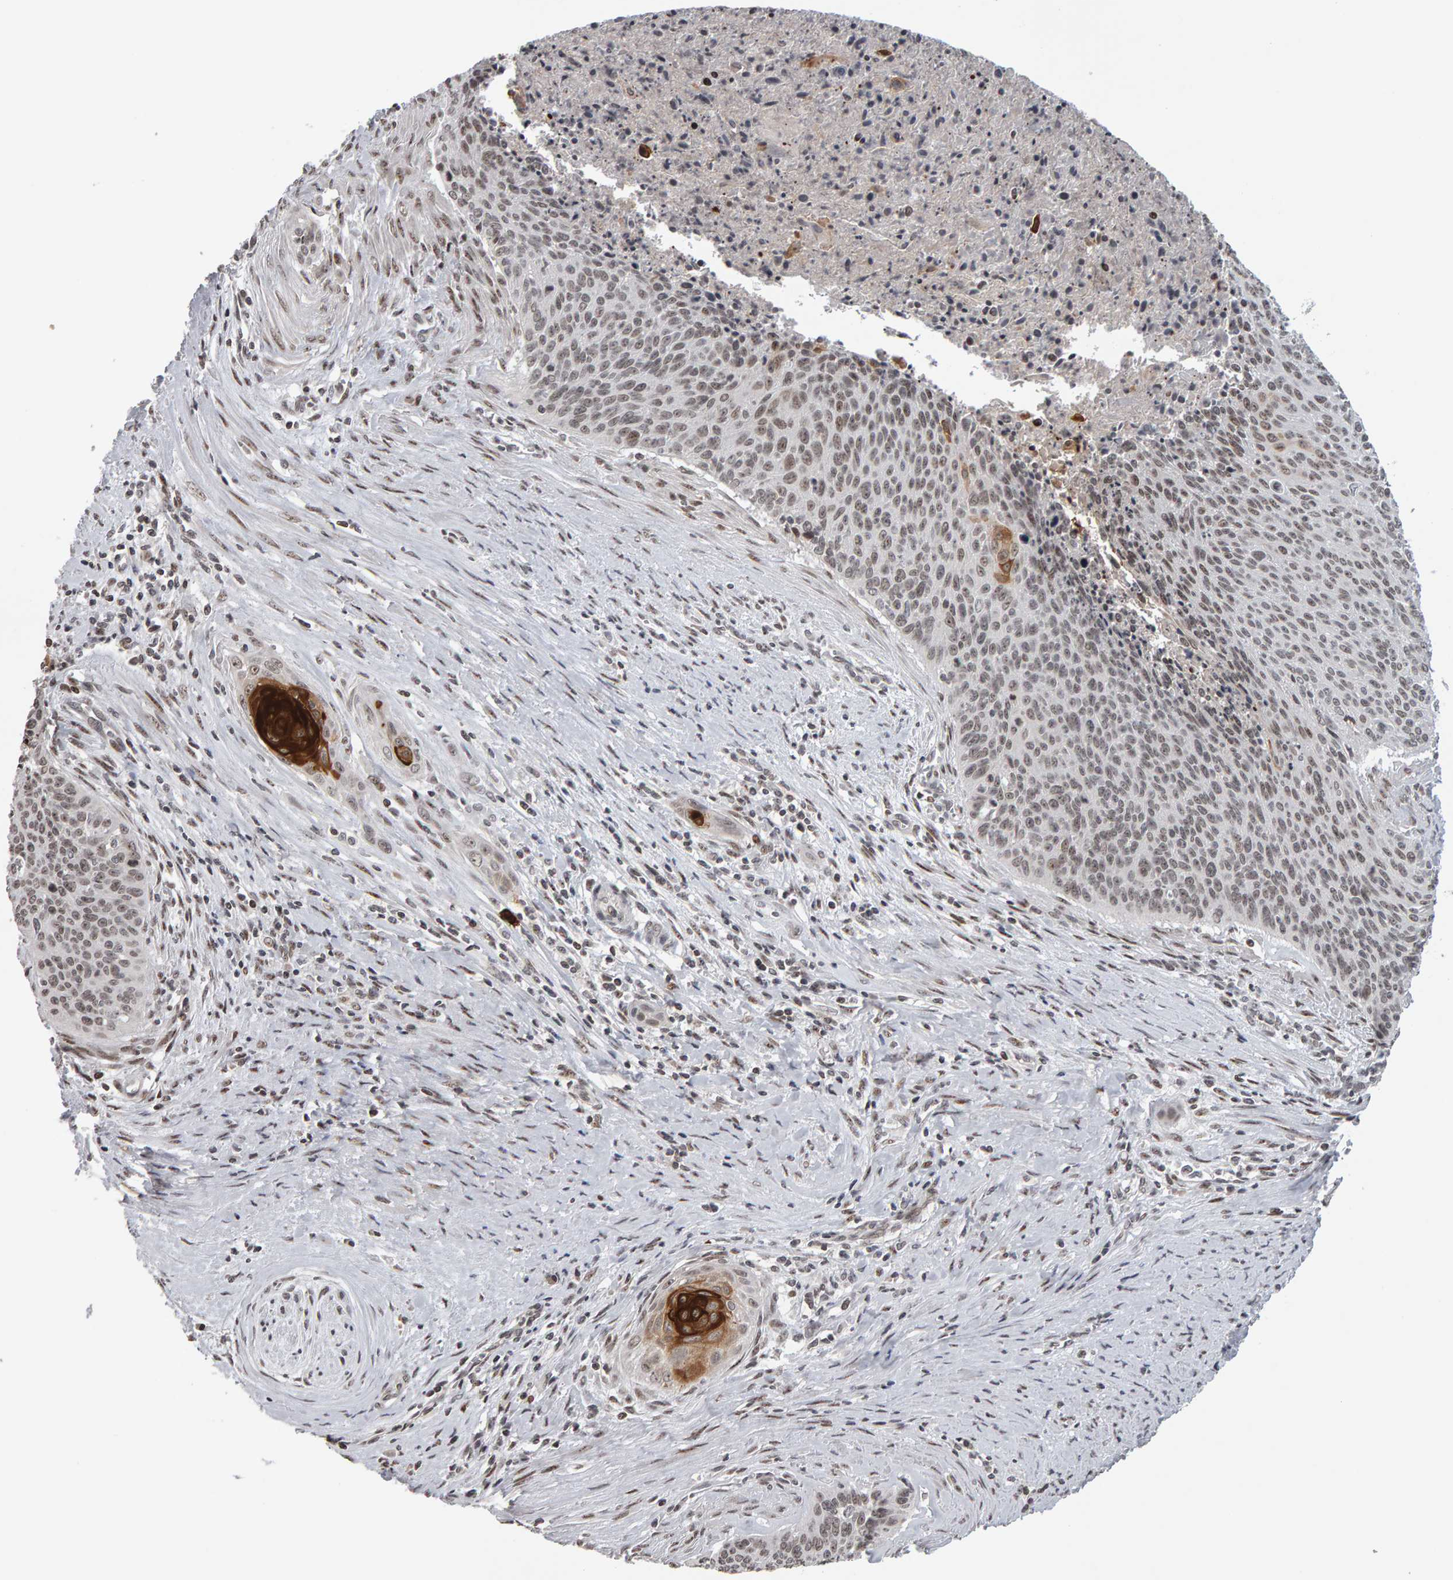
{"staining": {"intensity": "weak", "quantity": ">75%", "location": "nuclear"}, "tissue": "cervical cancer", "cell_type": "Tumor cells", "image_type": "cancer", "snomed": [{"axis": "morphology", "description": "Squamous cell carcinoma, NOS"}, {"axis": "topography", "description": "Cervix"}], "caption": "DAB (3,3'-diaminobenzidine) immunohistochemical staining of human cervical cancer (squamous cell carcinoma) demonstrates weak nuclear protein expression in approximately >75% of tumor cells.", "gene": "TRAM1", "patient": {"sex": "female", "age": 55}}